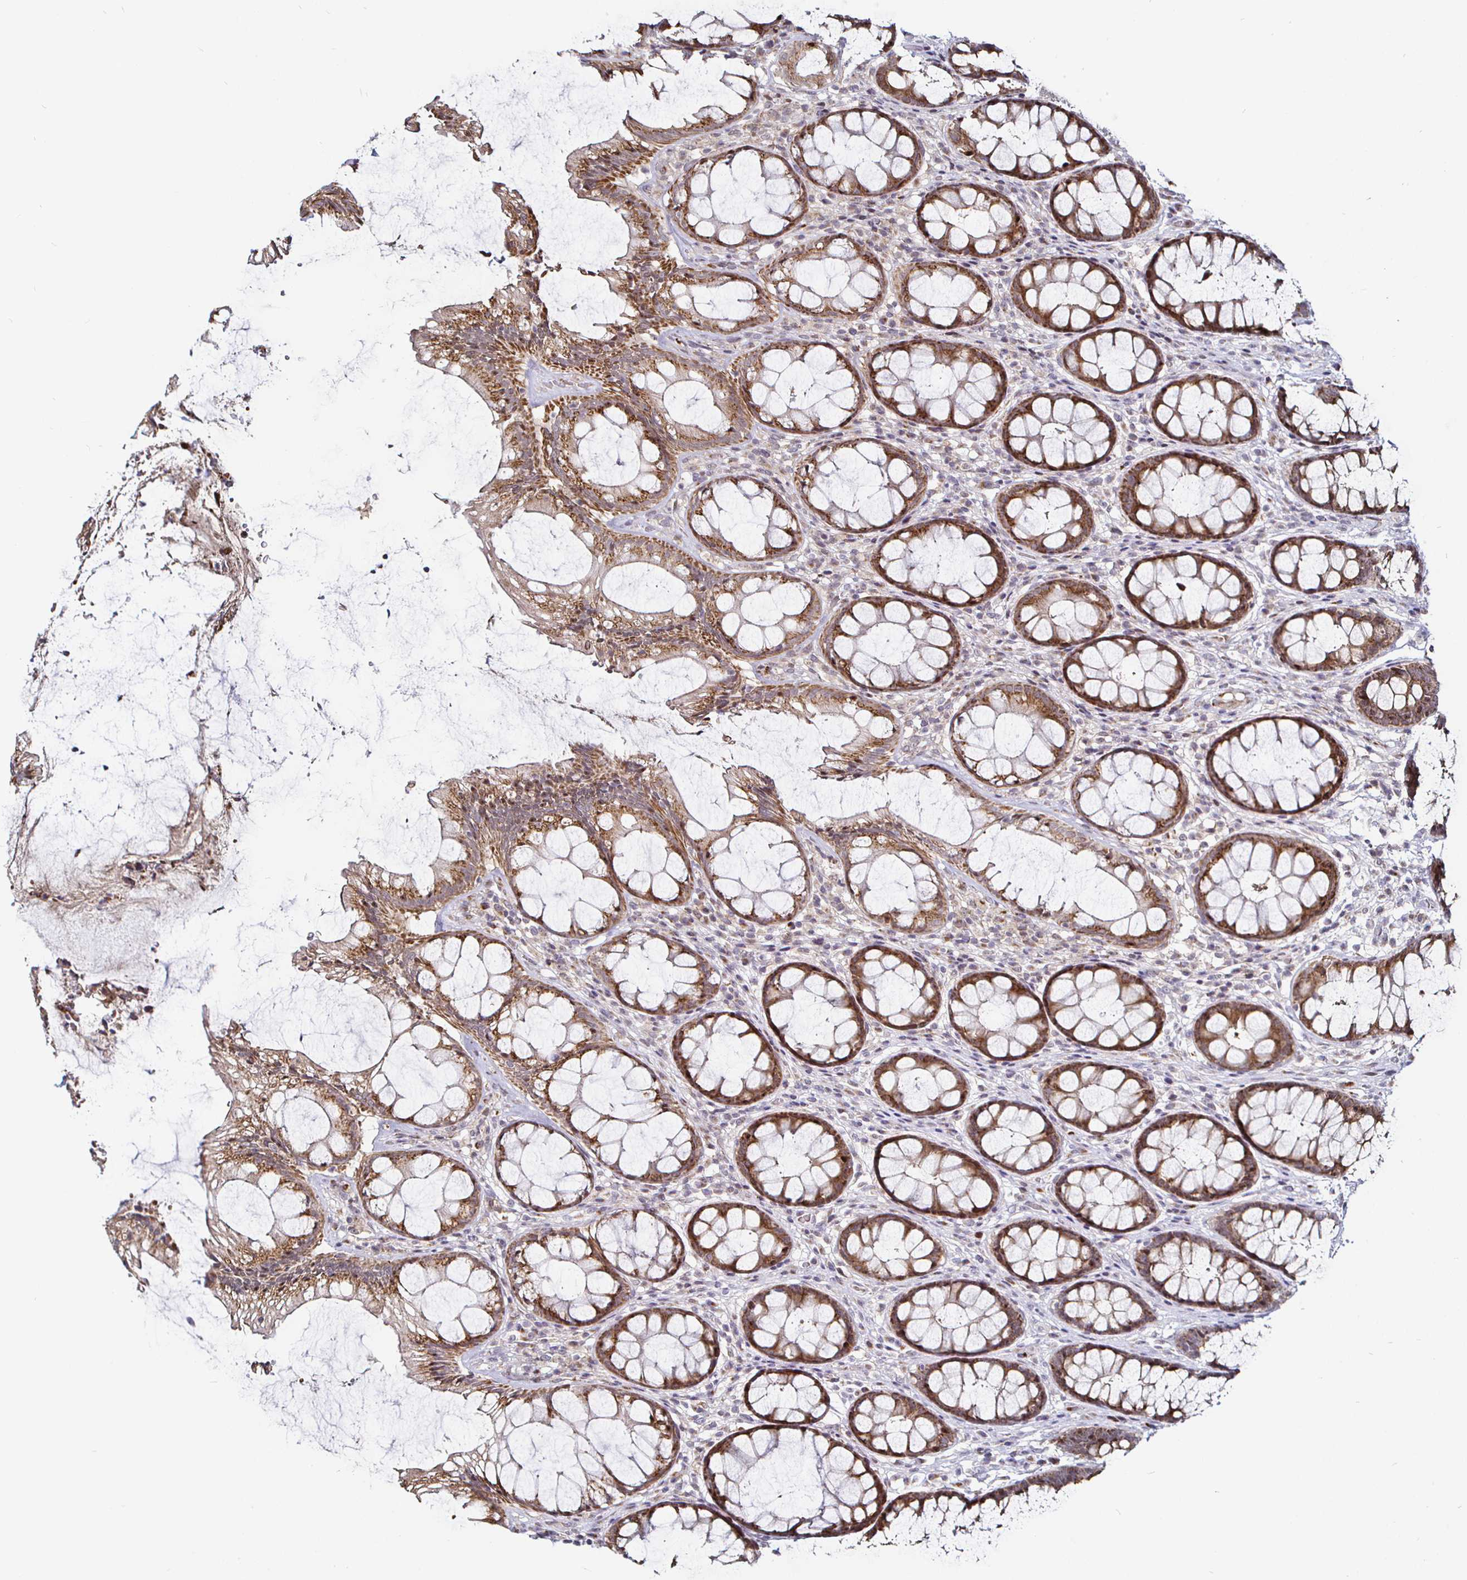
{"staining": {"intensity": "strong", "quantity": ">75%", "location": "cytoplasmic/membranous"}, "tissue": "rectum", "cell_type": "Glandular cells", "image_type": "normal", "snomed": [{"axis": "morphology", "description": "Normal tissue, NOS"}, {"axis": "topography", "description": "Rectum"}], "caption": "The micrograph reveals staining of unremarkable rectum, revealing strong cytoplasmic/membranous protein positivity (brown color) within glandular cells. (brown staining indicates protein expression, while blue staining denotes nuclei).", "gene": "ATG3", "patient": {"sex": "male", "age": 72}}